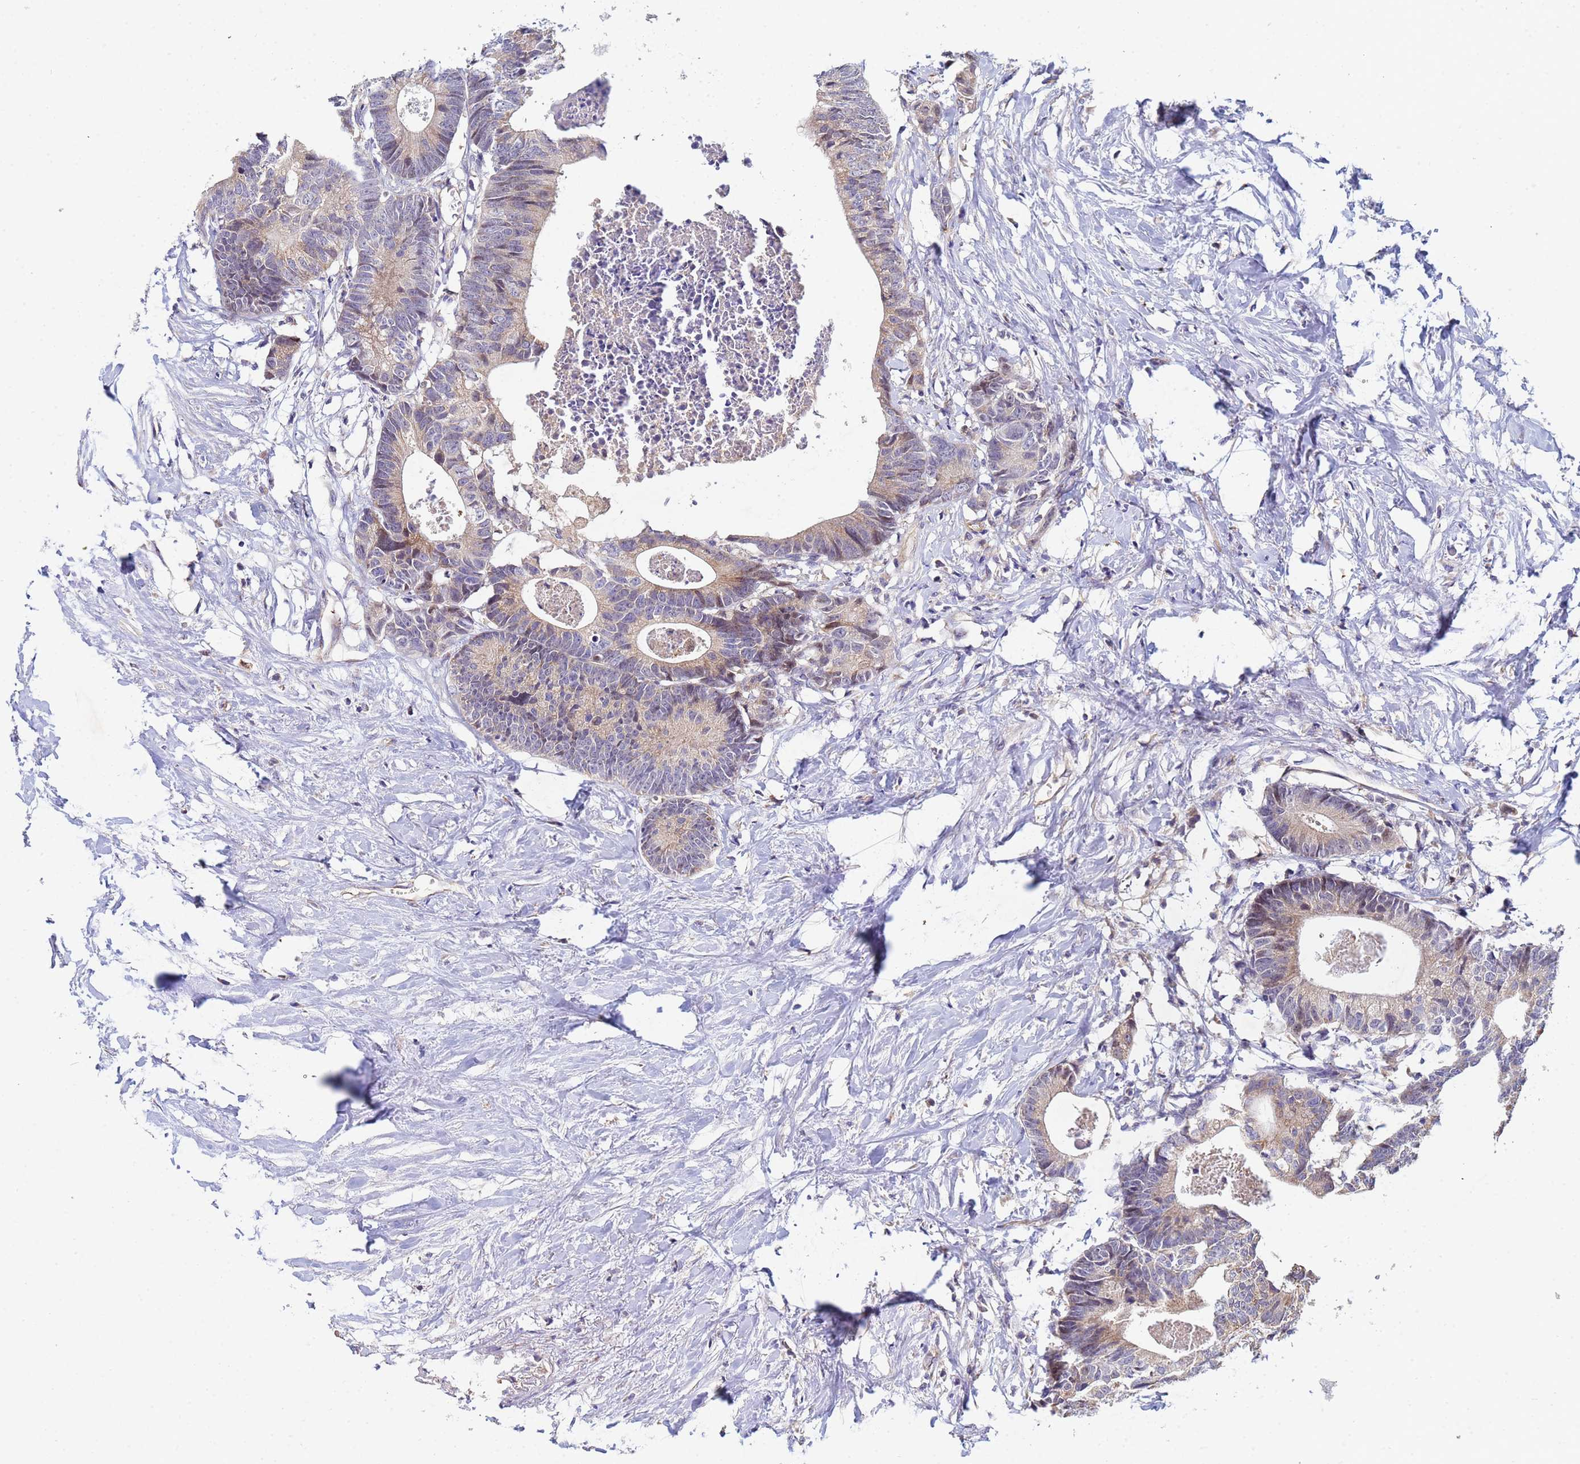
{"staining": {"intensity": "weak", "quantity": ">75%", "location": "cytoplasmic/membranous"}, "tissue": "colorectal cancer", "cell_type": "Tumor cells", "image_type": "cancer", "snomed": [{"axis": "morphology", "description": "Adenocarcinoma, NOS"}, {"axis": "topography", "description": "Colon"}], "caption": "A low amount of weak cytoplasmic/membranous positivity is seen in about >75% of tumor cells in colorectal adenocarcinoma tissue. Ihc stains the protein in brown and the nuclei are stained blue.", "gene": "CDC34", "patient": {"sex": "female", "age": 57}}